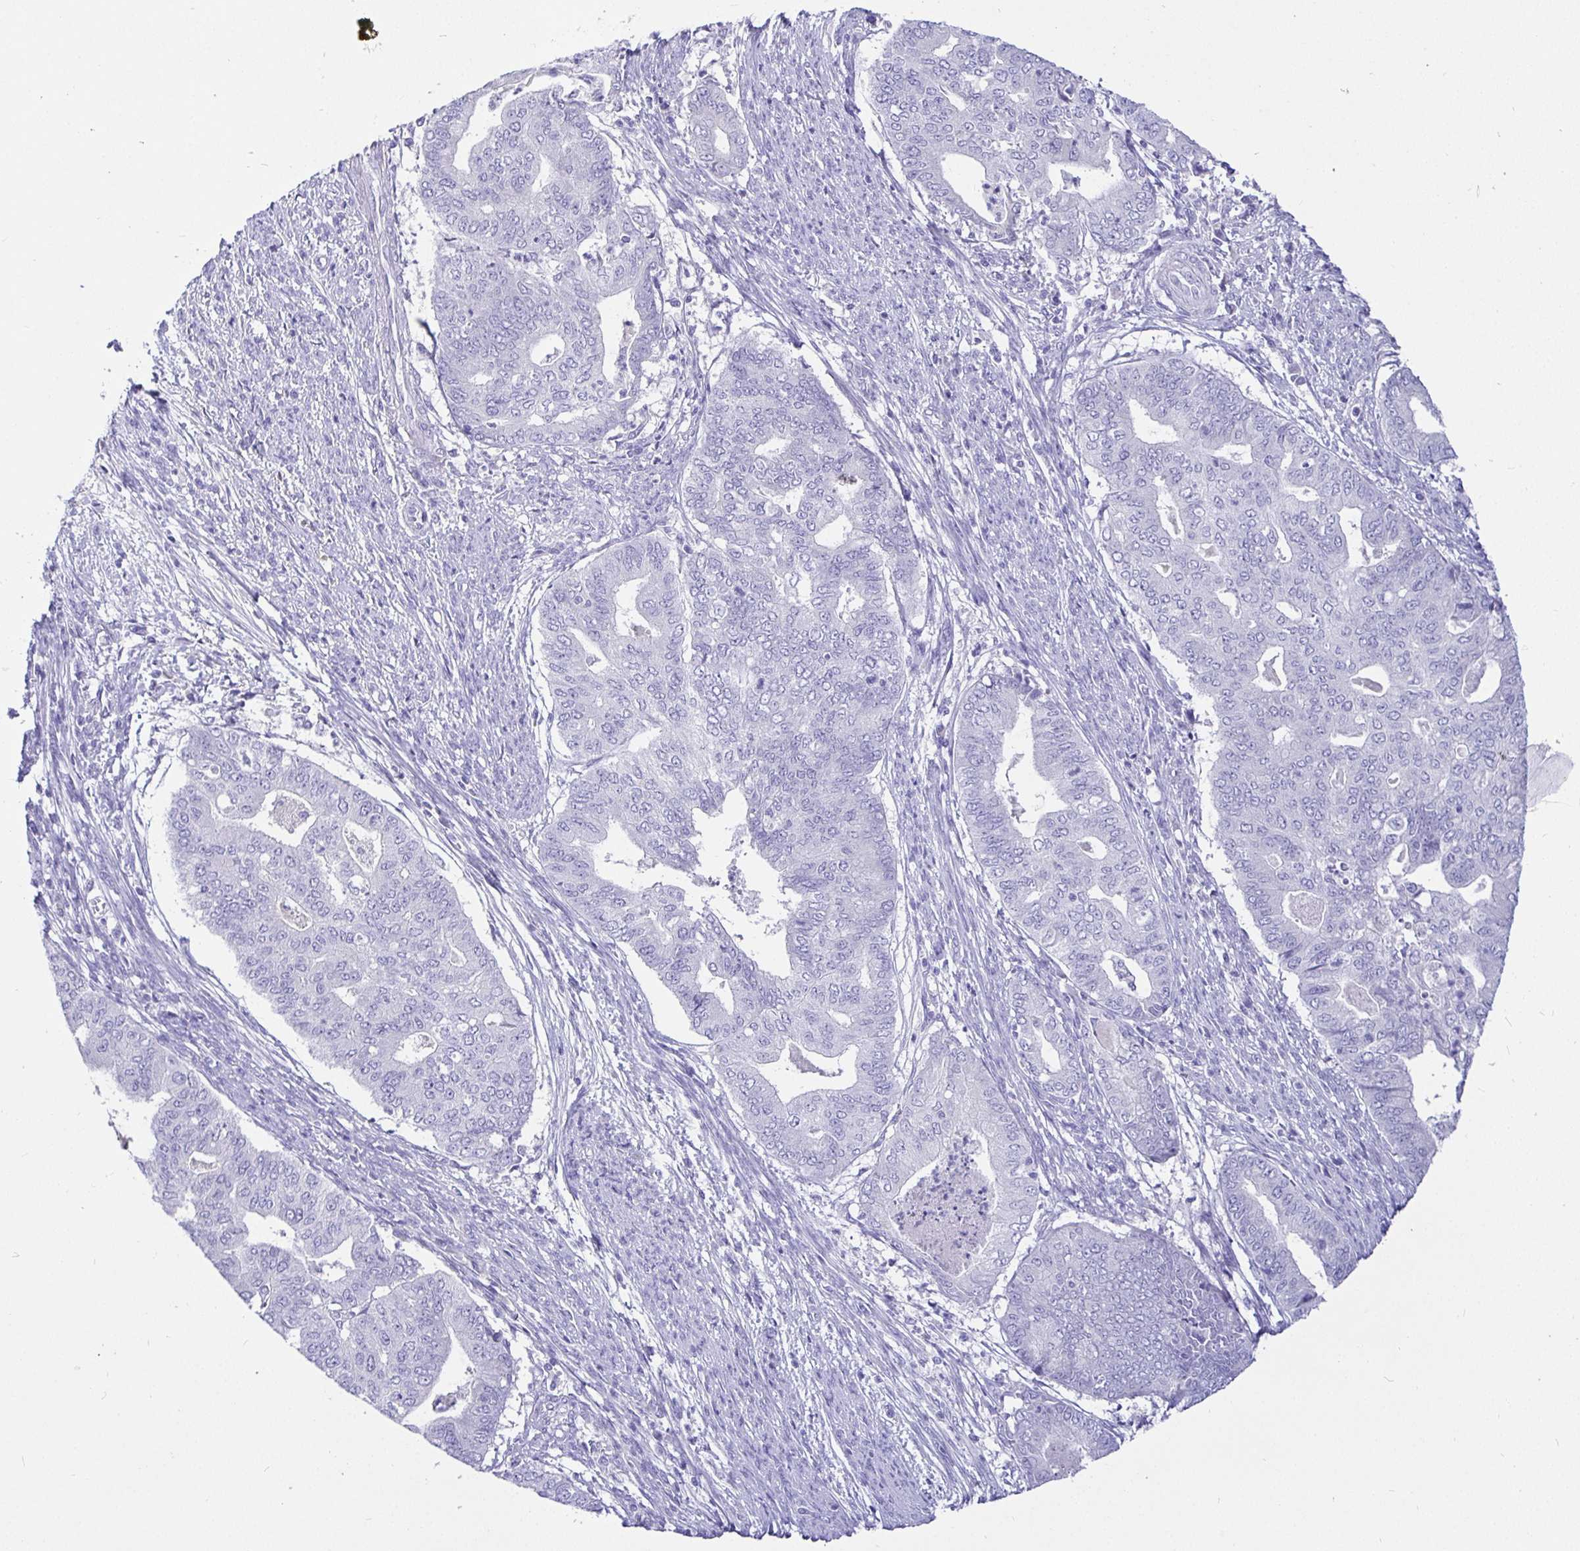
{"staining": {"intensity": "negative", "quantity": "none", "location": "none"}, "tissue": "endometrial cancer", "cell_type": "Tumor cells", "image_type": "cancer", "snomed": [{"axis": "morphology", "description": "Adenocarcinoma, NOS"}, {"axis": "topography", "description": "Endometrium"}], "caption": "DAB immunohistochemical staining of adenocarcinoma (endometrial) shows no significant expression in tumor cells.", "gene": "TPTE", "patient": {"sex": "female", "age": 79}}